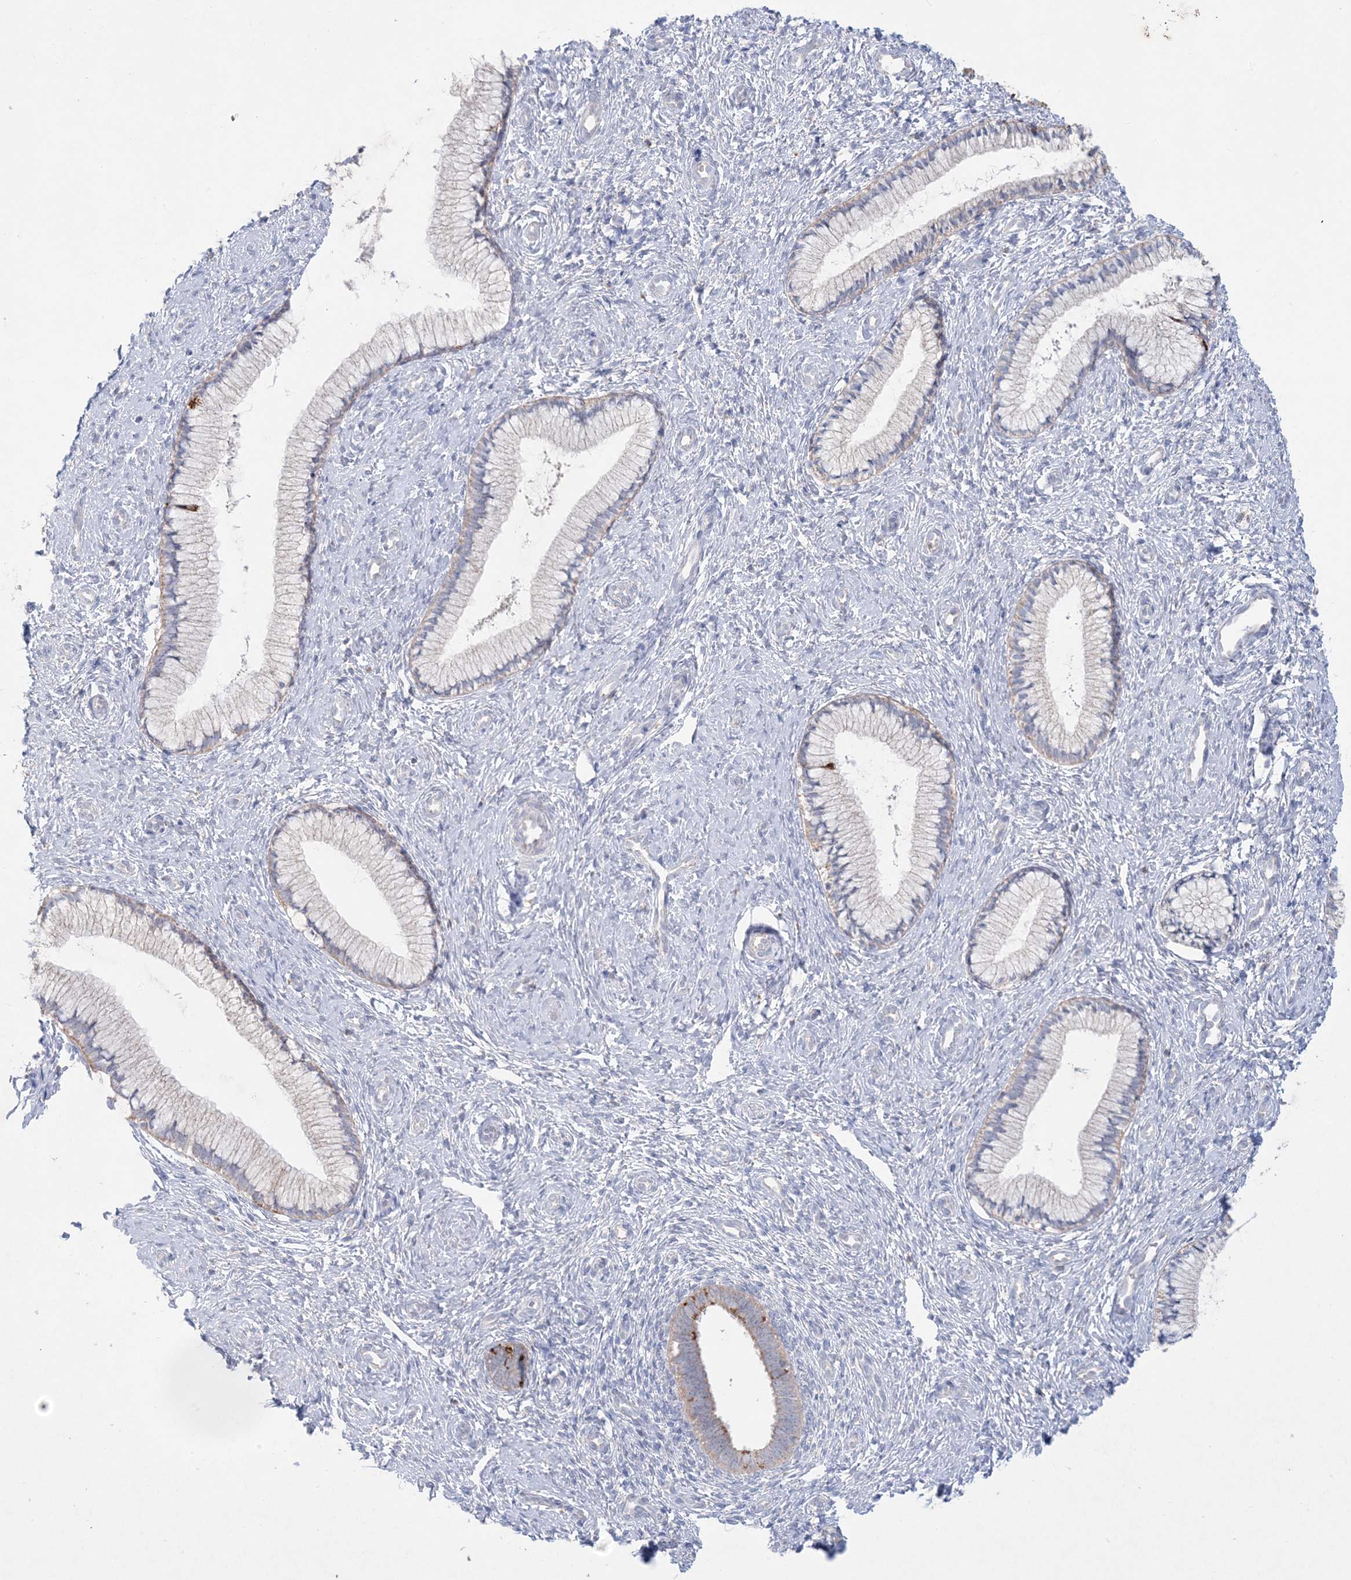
{"staining": {"intensity": "weak", "quantity": "<25%", "location": "cytoplasmic/membranous"}, "tissue": "cervix", "cell_type": "Glandular cells", "image_type": "normal", "snomed": [{"axis": "morphology", "description": "Normal tissue, NOS"}, {"axis": "topography", "description": "Cervix"}], "caption": "The IHC micrograph has no significant positivity in glandular cells of cervix. Brightfield microscopy of IHC stained with DAB (brown) and hematoxylin (blue), captured at high magnification.", "gene": "KCTD6", "patient": {"sex": "female", "age": 27}}